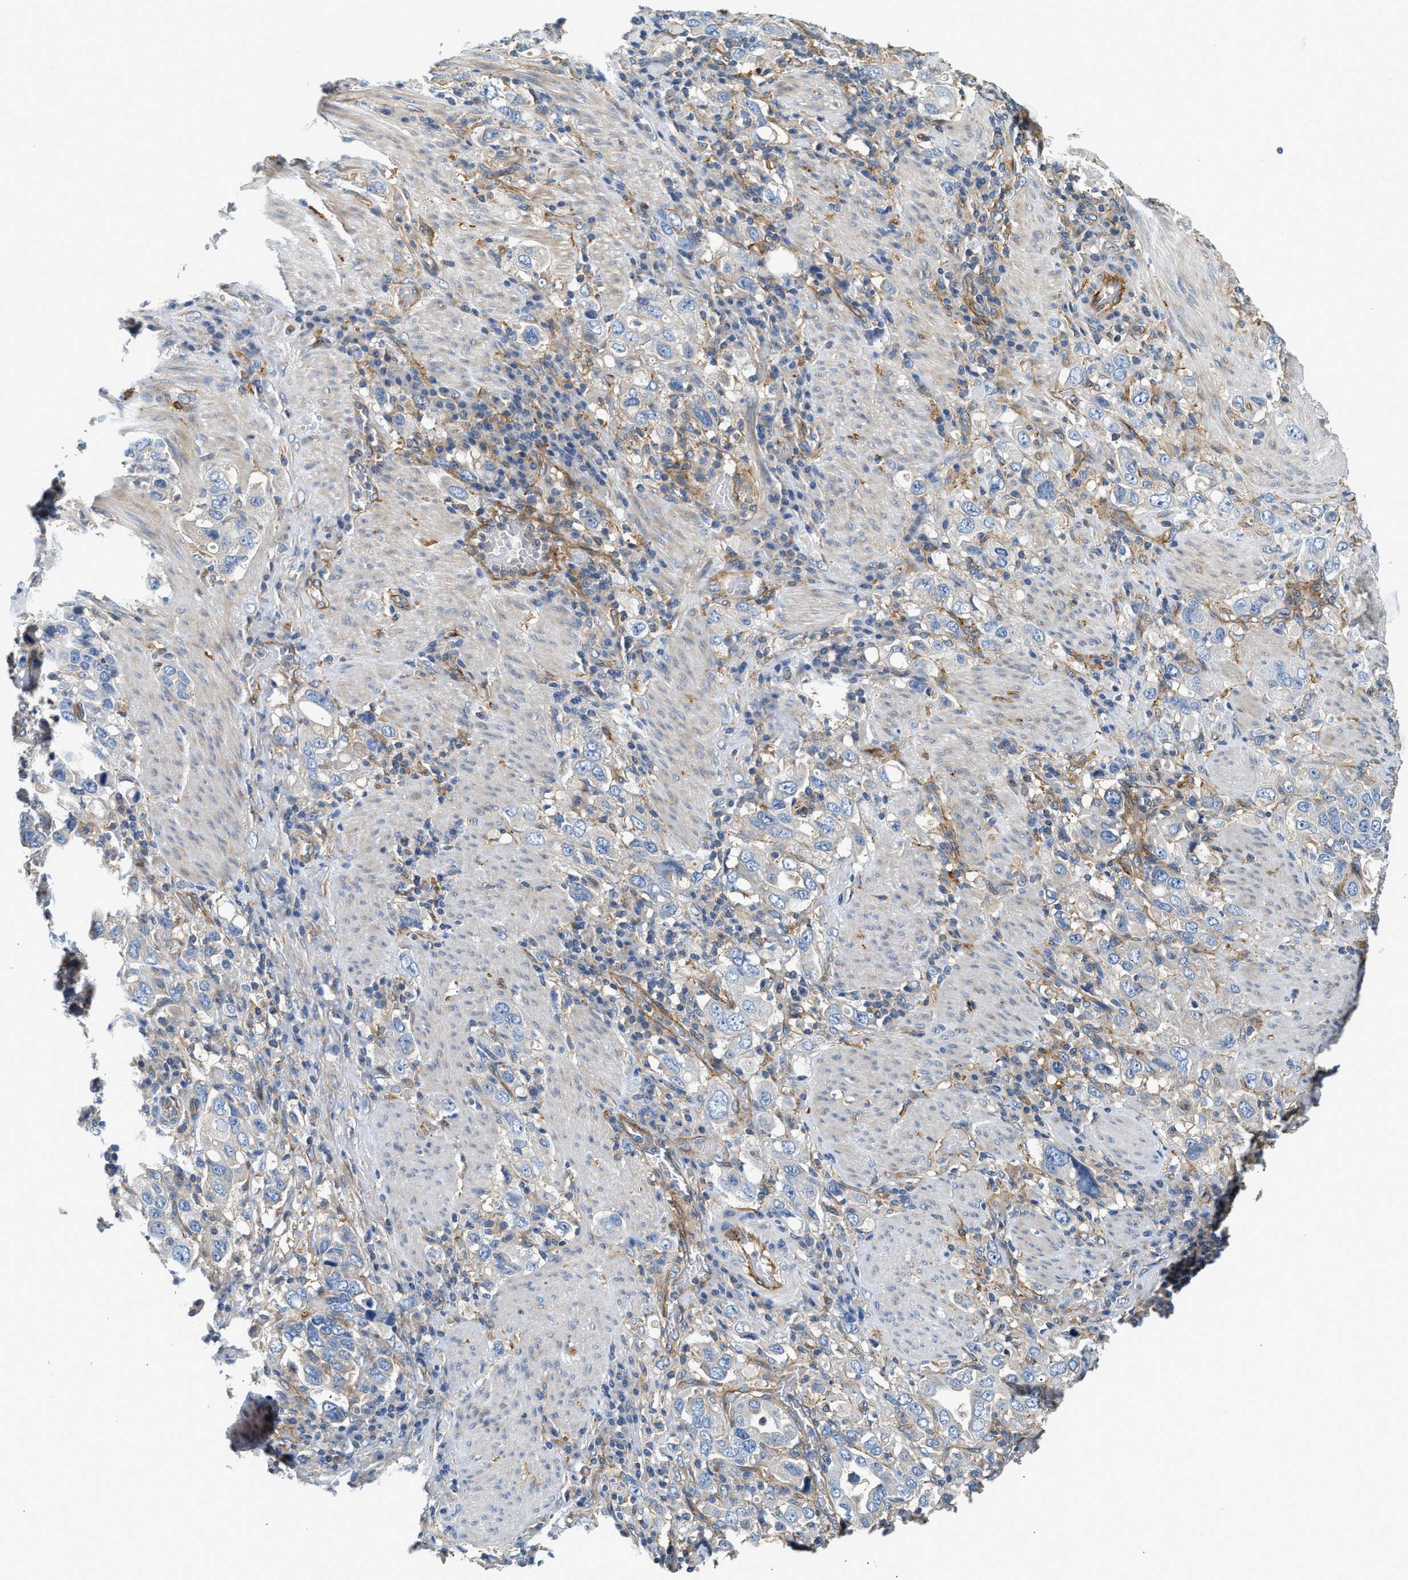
{"staining": {"intensity": "negative", "quantity": "none", "location": "none"}, "tissue": "stomach cancer", "cell_type": "Tumor cells", "image_type": "cancer", "snomed": [{"axis": "morphology", "description": "Adenocarcinoma, NOS"}, {"axis": "topography", "description": "Stomach, upper"}], "caption": "IHC histopathology image of neoplastic tissue: stomach adenocarcinoma stained with DAB exhibits no significant protein staining in tumor cells. The staining is performed using DAB brown chromogen with nuclei counter-stained in using hematoxylin.", "gene": "NSUN7", "patient": {"sex": "male", "age": 62}}